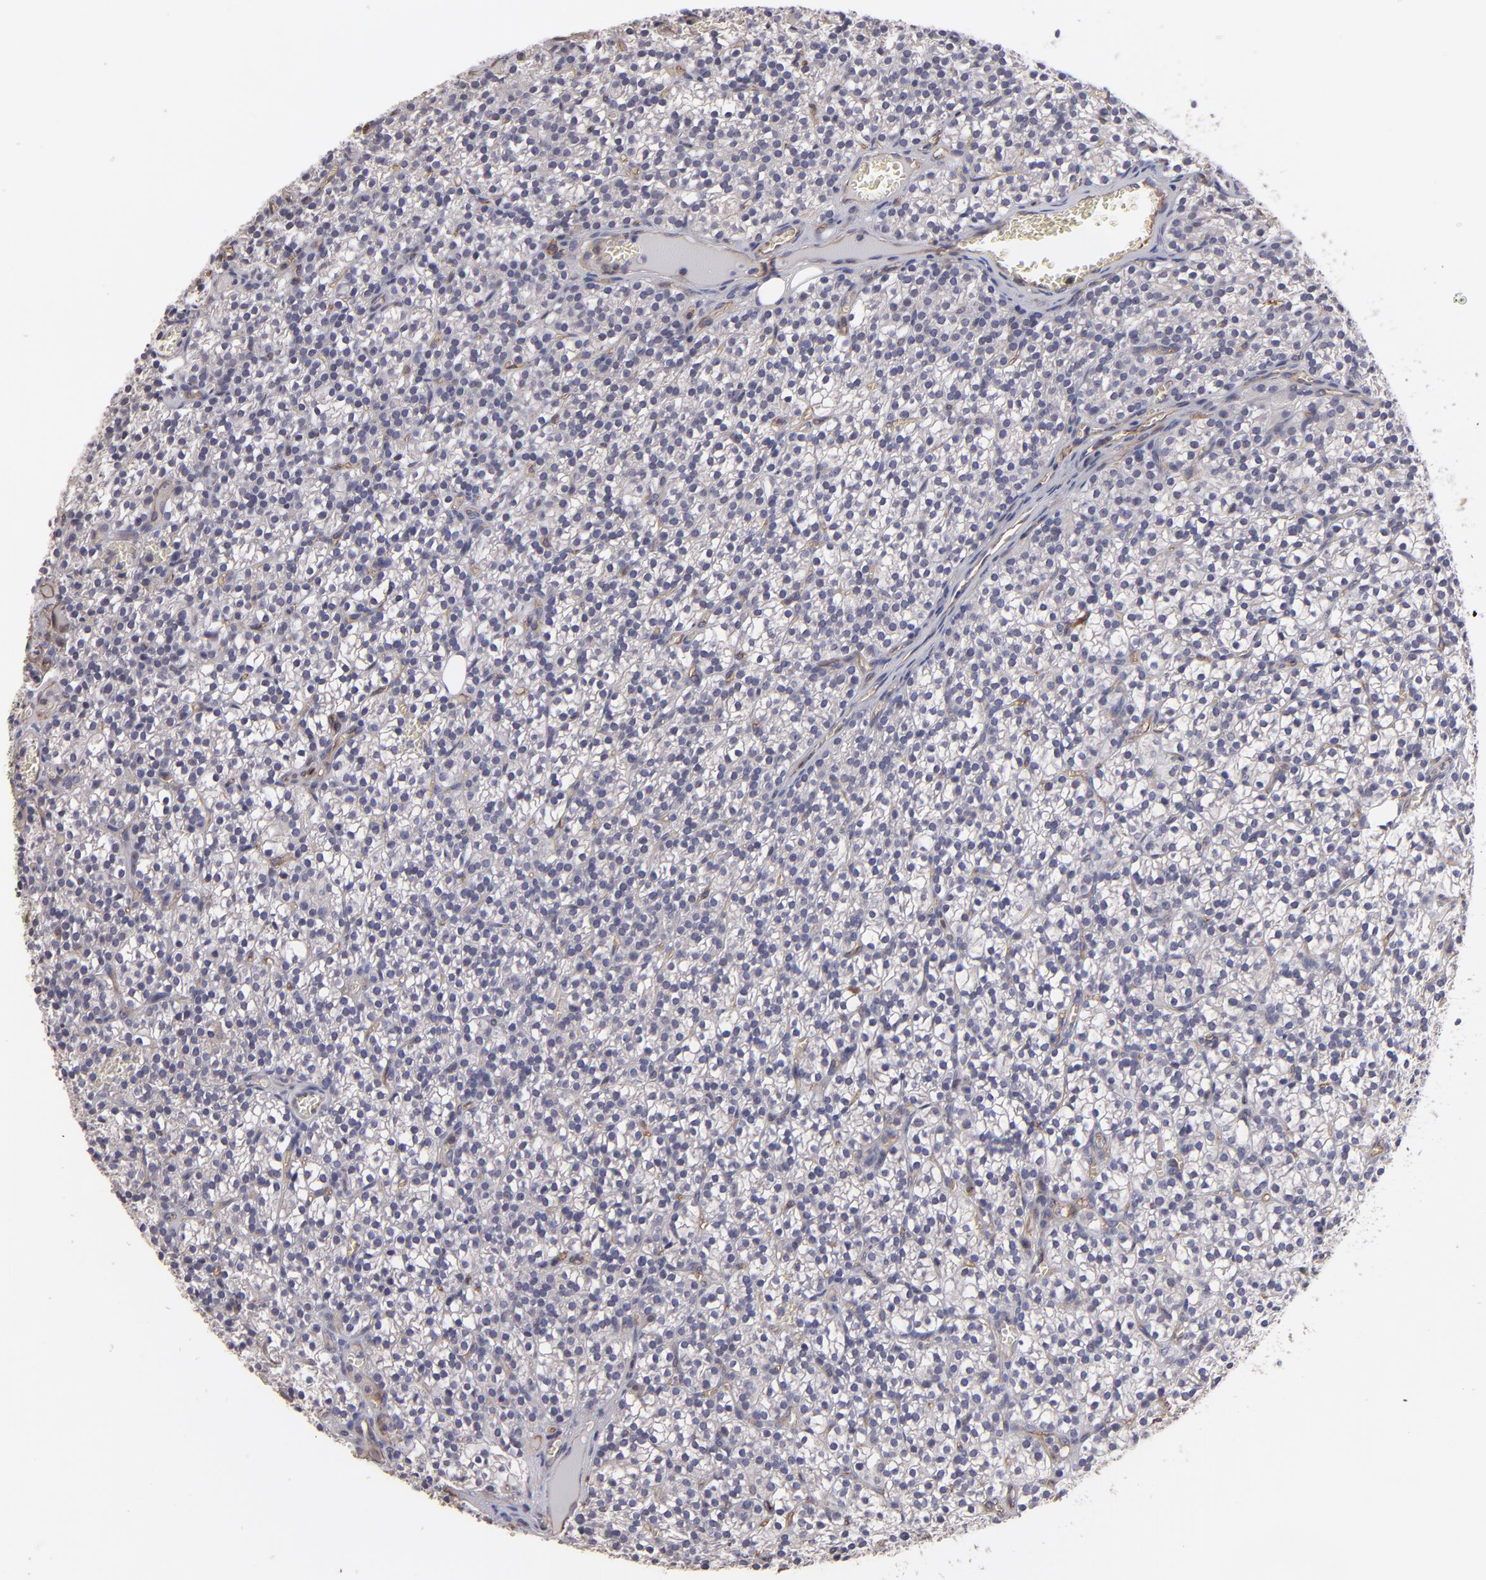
{"staining": {"intensity": "negative", "quantity": "none", "location": "none"}, "tissue": "parathyroid gland", "cell_type": "Glandular cells", "image_type": "normal", "snomed": [{"axis": "morphology", "description": "Normal tissue, NOS"}, {"axis": "topography", "description": "Parathyroid gland"}], "caption": "This is a histopathology image of immunohistochemistry (IHC) staining of unremarkable parathyroid gland, which shows no expression in glandular cells. (DAB (3,3'-diaminobenzidine) immunohistochemistry with hematoxylin counter stain).", "gene": "ICAM1", "patient": {"sex": "female", "age": 17}}